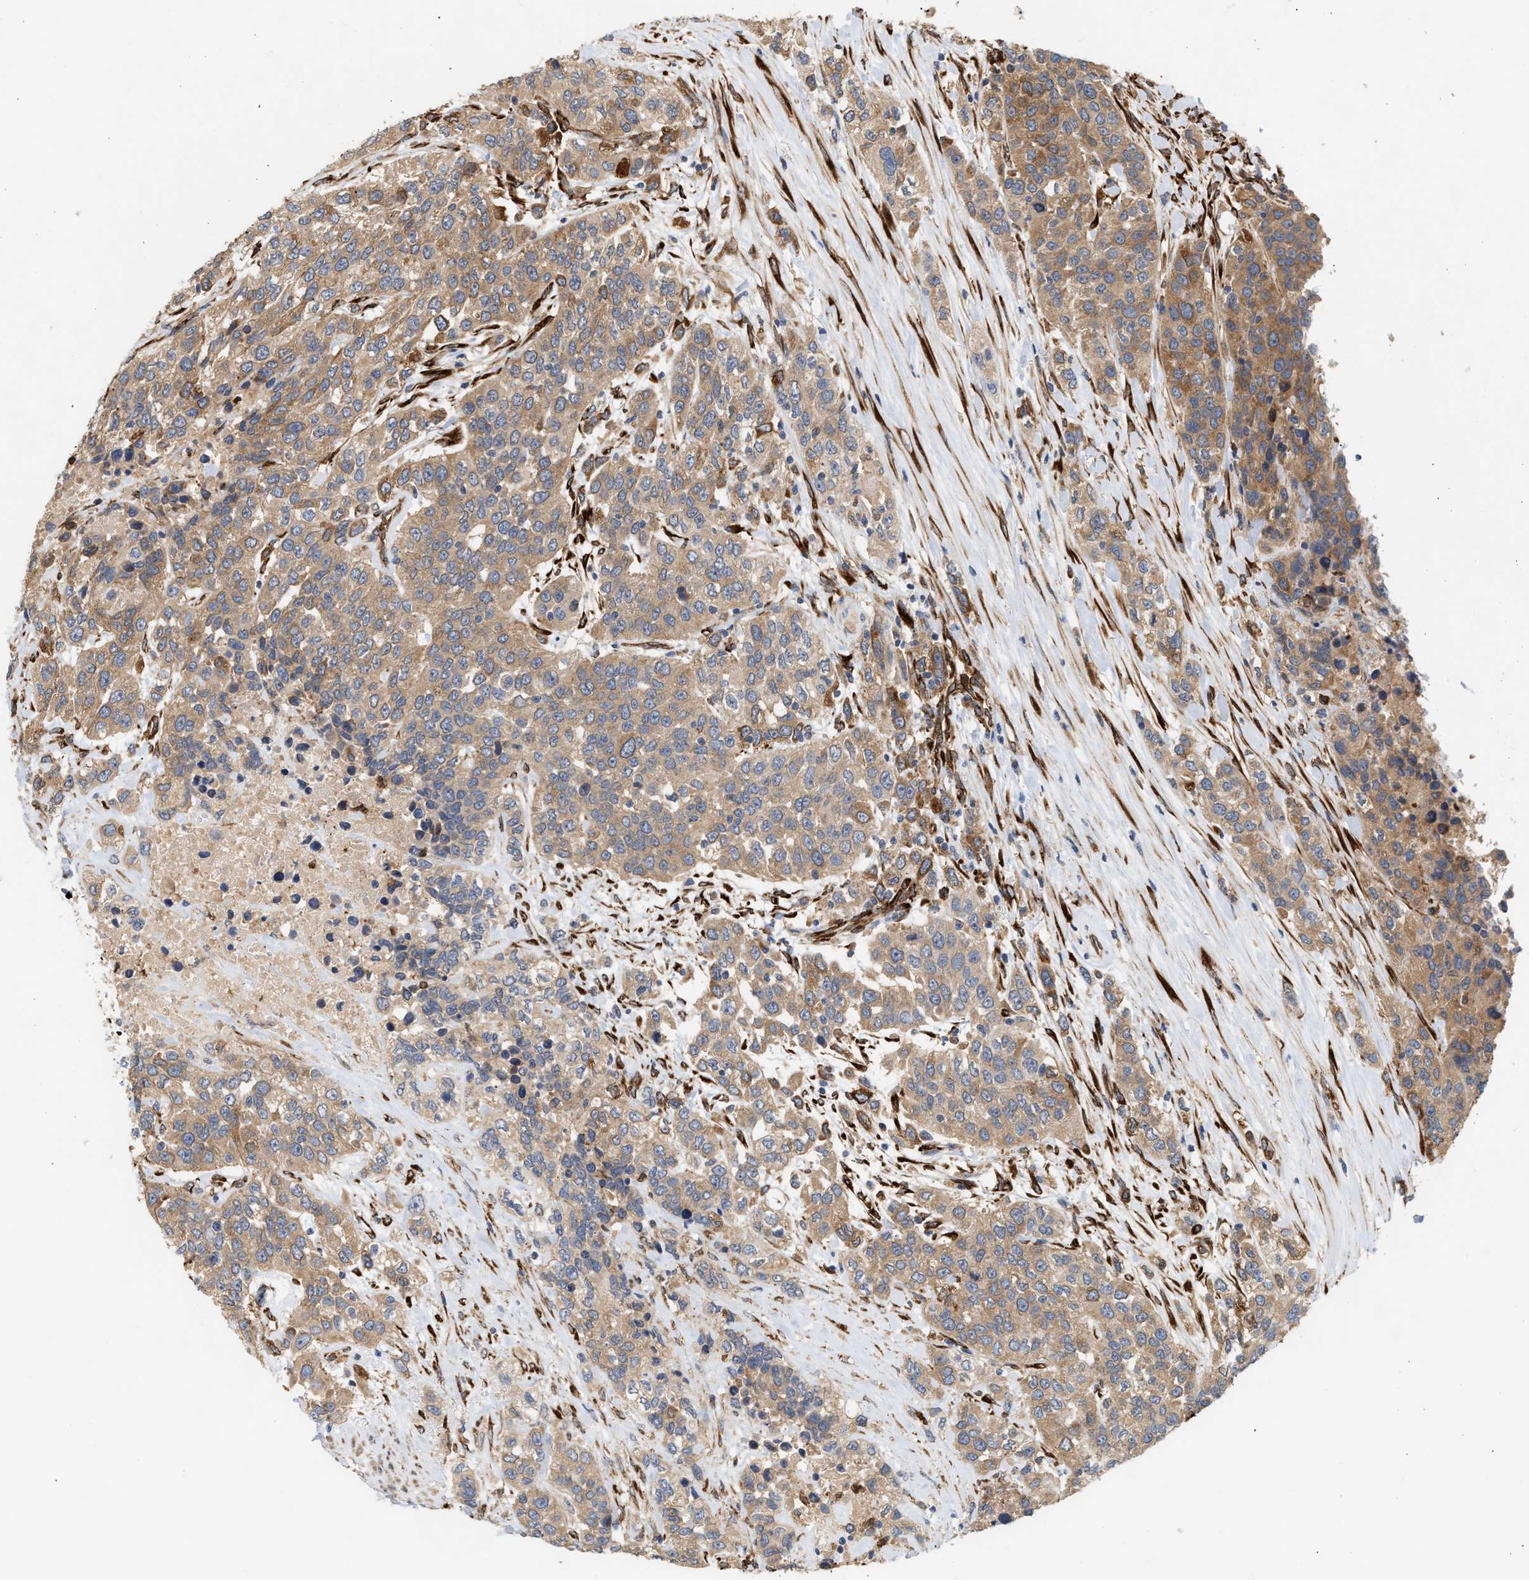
{"staining": {"intensity": "moderate", "quantity": ">75%", "location": "cytoplasmic/membranous"}, "tissue": "urothelial cancer", "cell_type": "Tumor cells", "image_type": "cancer", "snomed": [{"axis": "morphology", "description": "Urothelial carcinoma, High grade"}, {"axis": "topography", "description": "Urinary bladder"}], "caption": "The photomicrograph demonstrates staining of urothelial carcinoma (high-grade), revealing moderate cytoplasmic/membranous protein staining (brown color) within tumor cells. The protein of interest is stained brown, and the nuclei are stained in blue (DAB (3,3'-diaminobenzidine) IHC with brightfield microscopy, high magnification).", "gene": "PLCD1", "patient": {"sex": "female", "age": 80}}